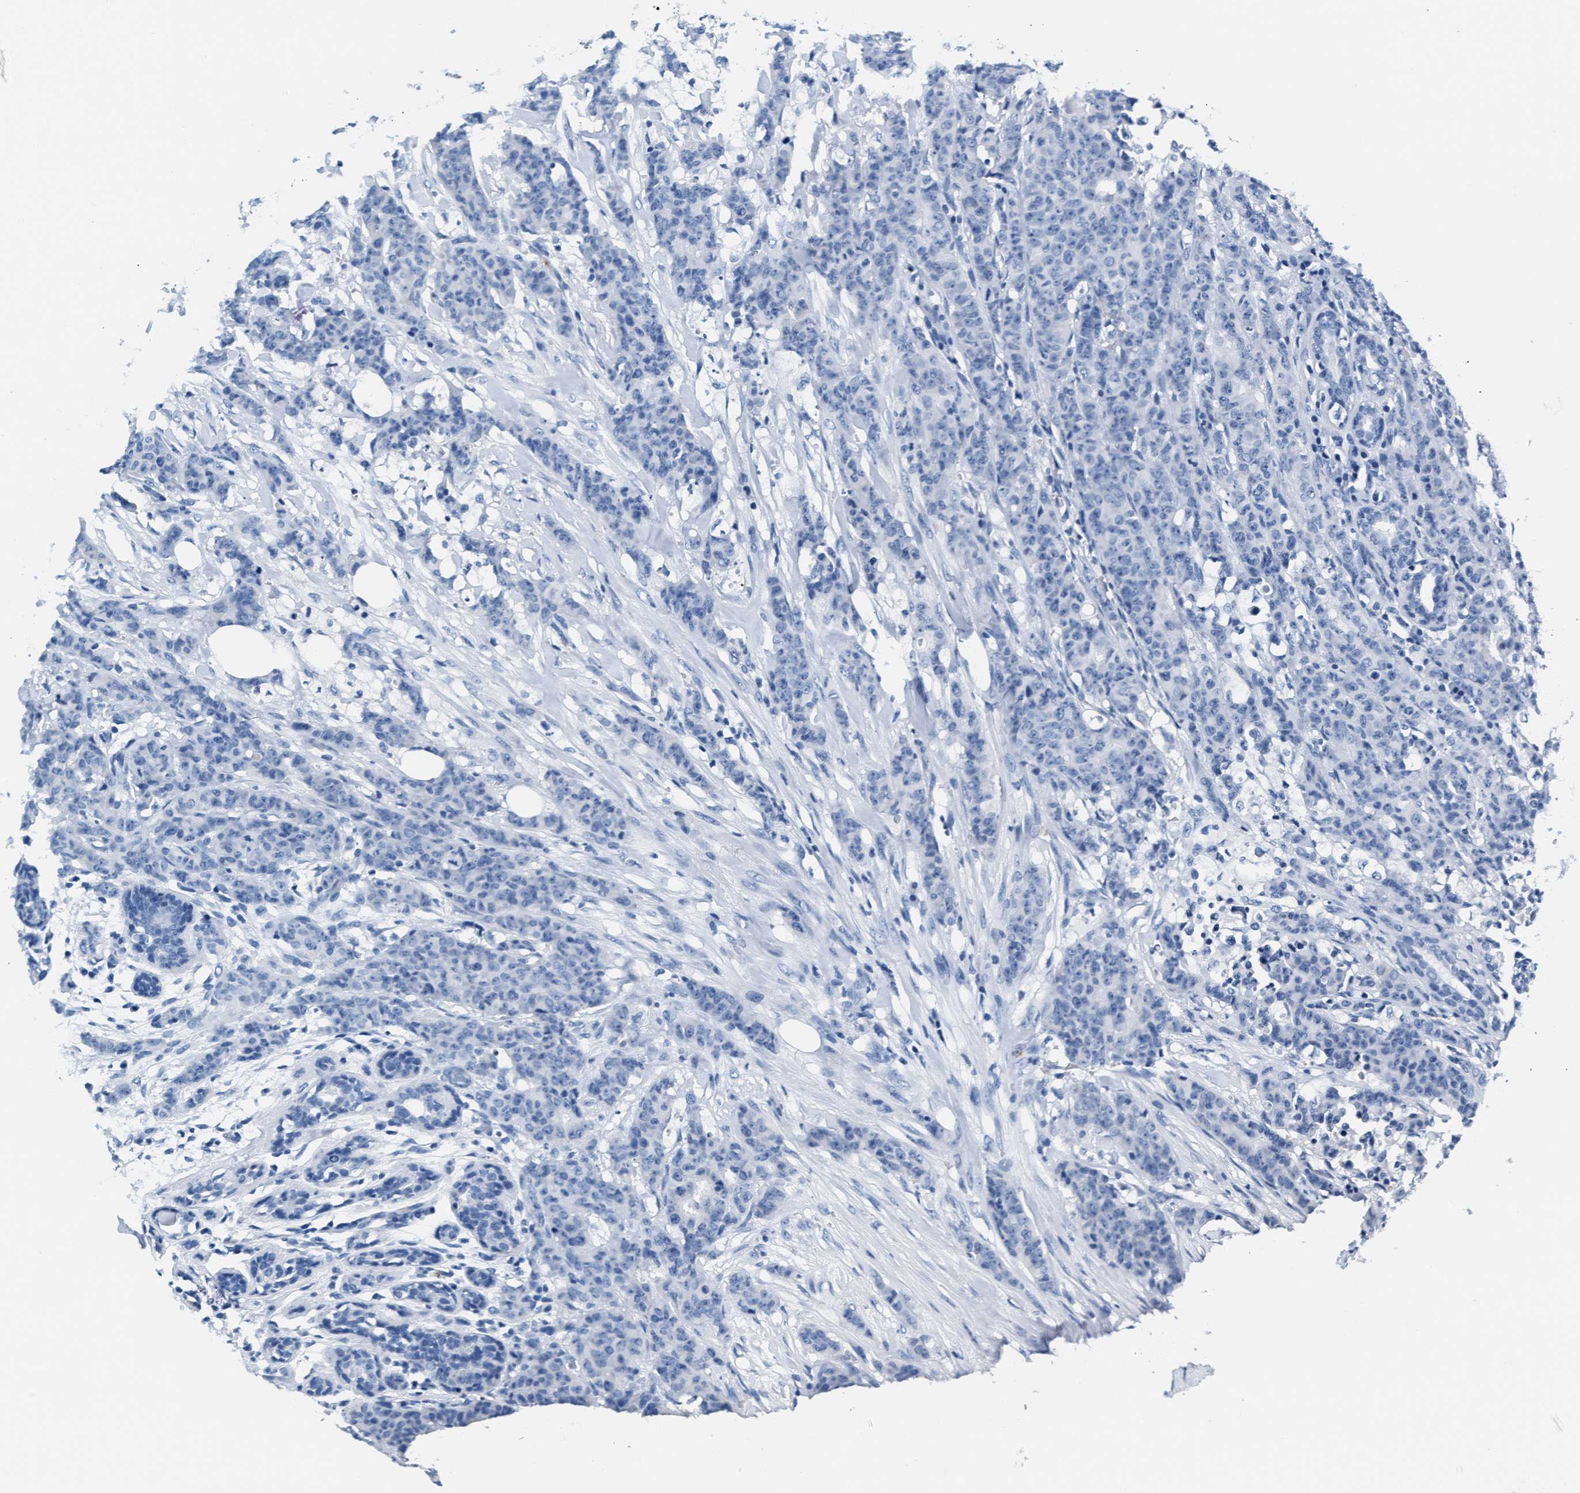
{"staining": {"intensity": "negative", "quantity": "none", "location": "none"}, "tissue": "breast cancer", "cell_type": "Tumor cells", "image_type": "cancer", "snomed": [{"axis": "morphology", "description": "Normal tissue, NOS"}, {"axis": "morphology", "description": "Duct carcinoma"}, {"axis": "topography", "description": "Breast"}], "caption": "Tumor cells are negative for brown protein staining in breast cancer. (Brightfield microscopy of DAB (3,3'-diaminobenzidine) immunohistochemistry (IHC) at high magnification).", "gene": "MMP8", "patient": {"sex": "female", "age": 40}}